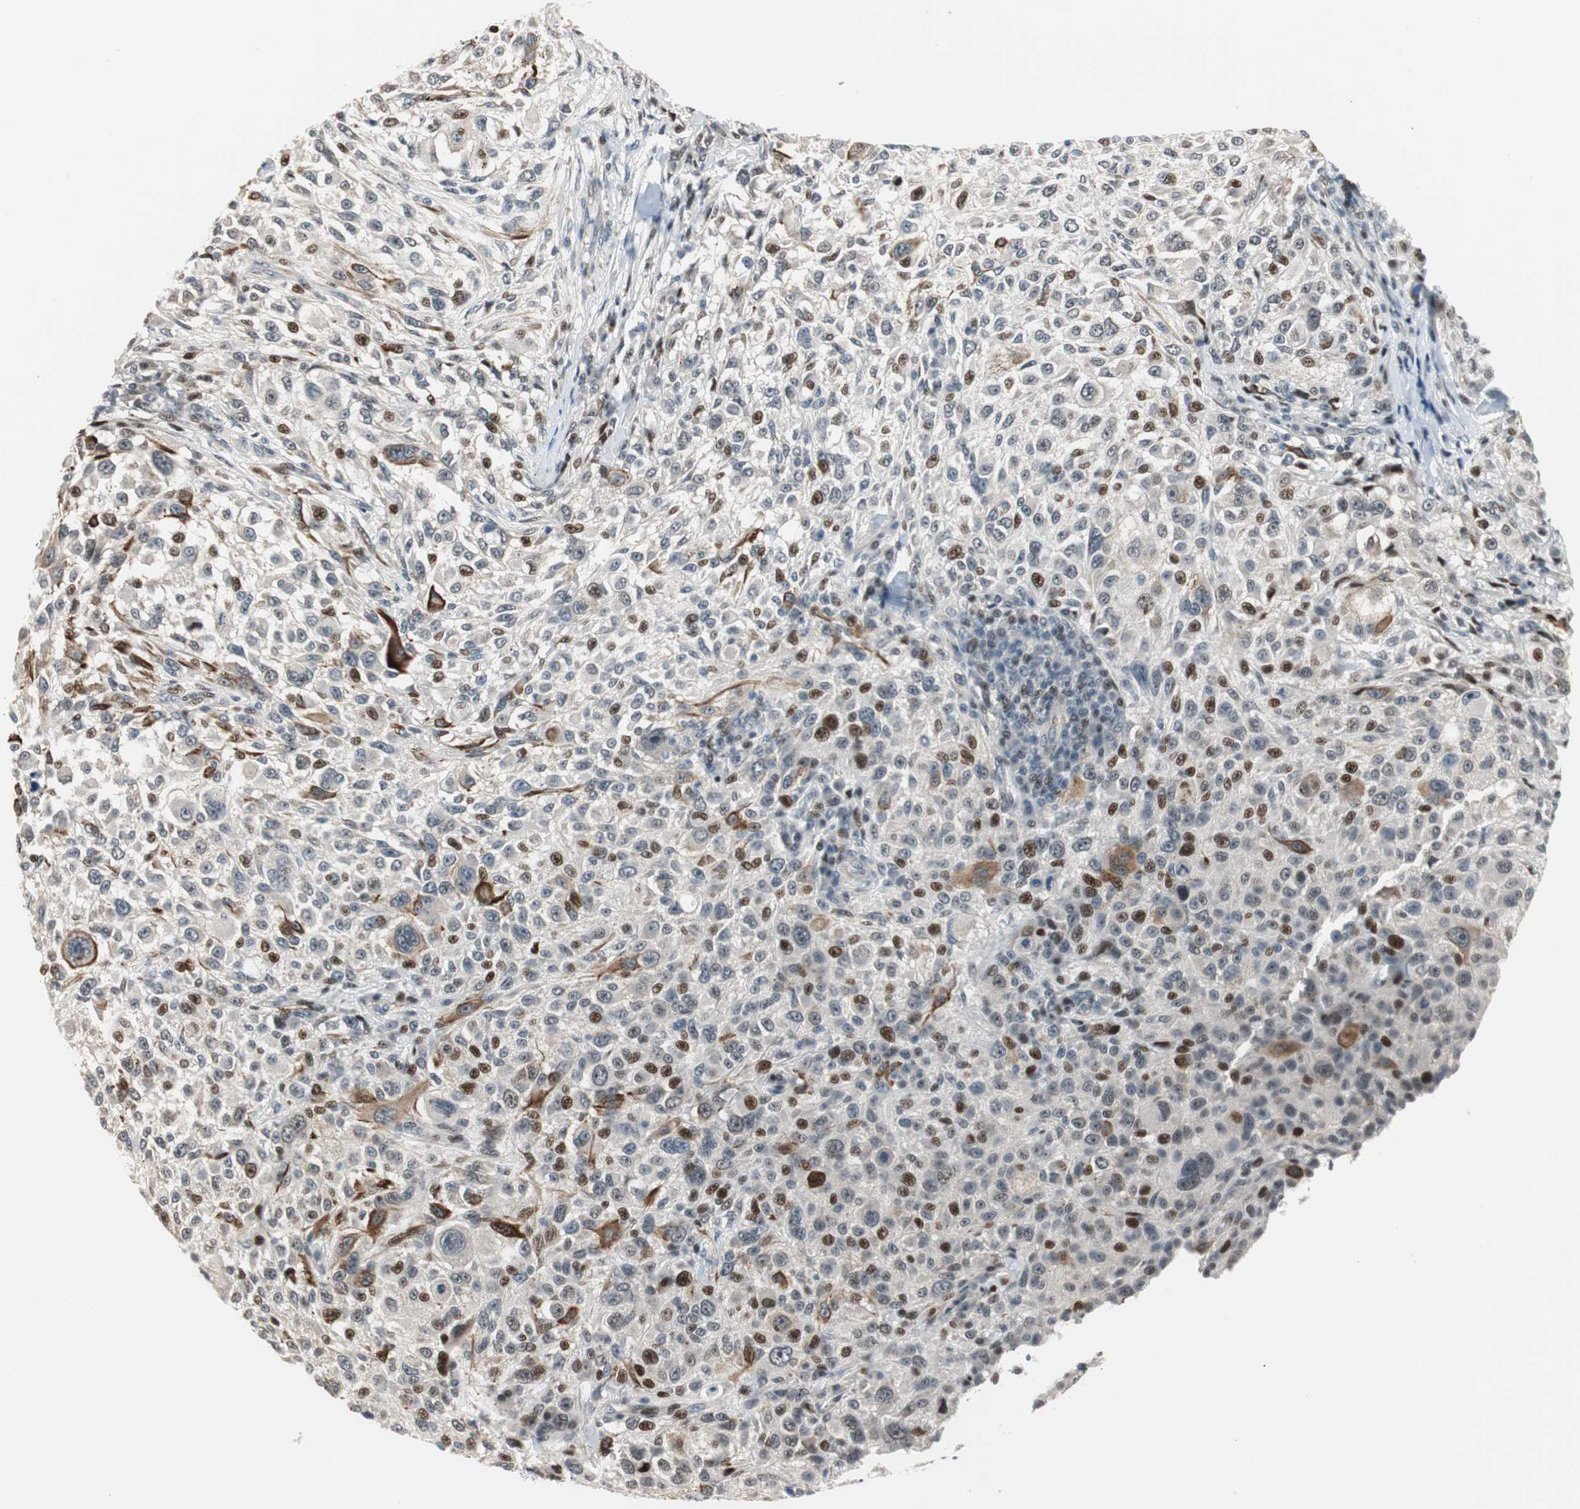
{"staining": {"intensity": "strong", "quantity": "<25%", "location": "nuclear"}, "tissue": "melanoma", "cell_type": "Tumor cells", "image_type": "cancer", "snomed": [{"axis": "morphology", "description": "Necrosis, NOS"}, {"axis": "morphology", "description": "Malignant melanoma, NOS"}, {"axis": "topography", "description": "Skin"}], "caption": "The image demonstrates staining of malignant melanoma, revealing strong nuclear protein expression (brown color) within tumor cells.", "gene": "RAD1", "patient": {"sex": "female", "age": 87}}